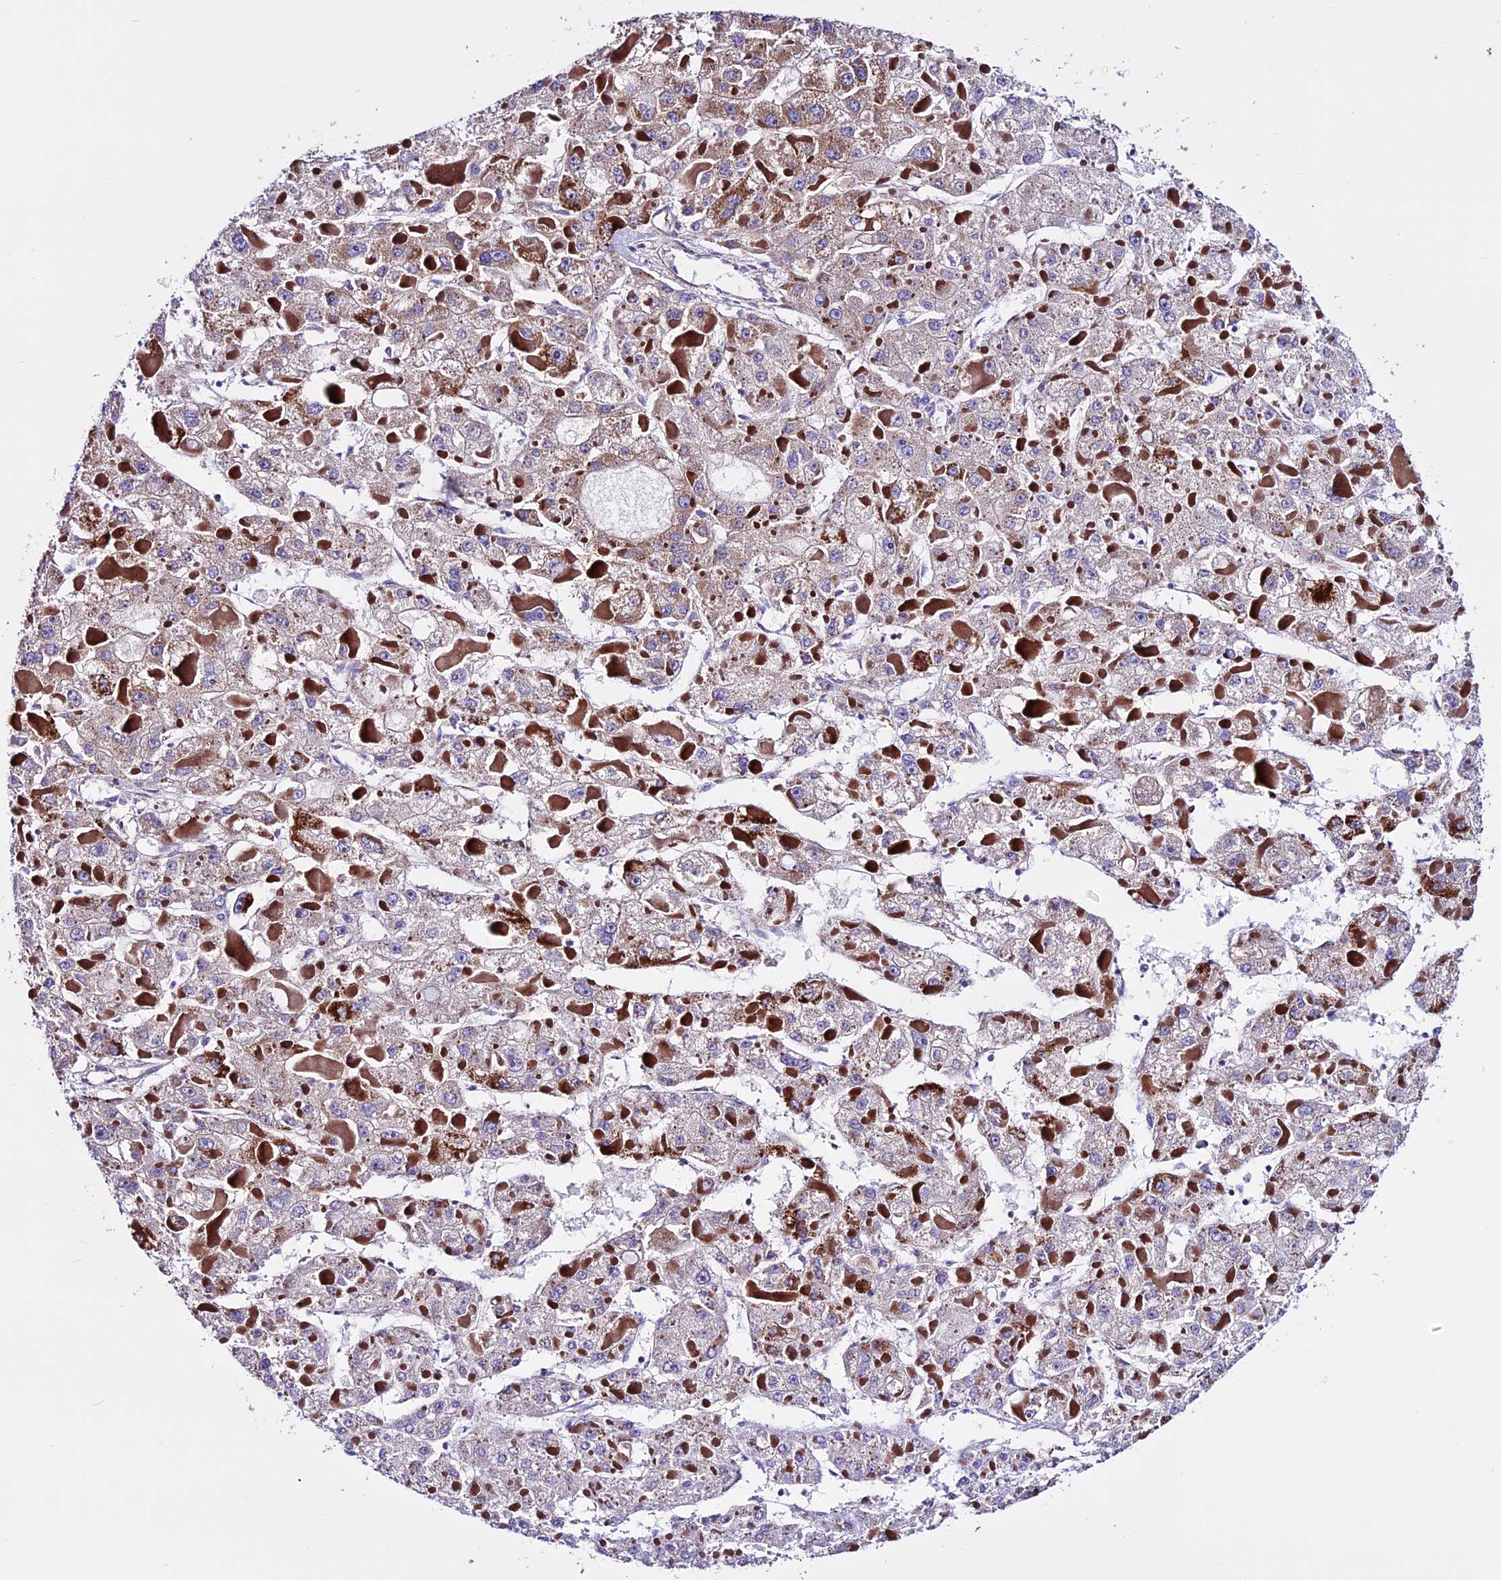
{"staining": {"intensity": "strong", "quantity": "25%-75%", "location": "cytoplasmic/membranous"}, "tissue": "liver cancer", "cell_type": "Tumor cells", "image_type": "cancer", "snomed": [{"axis": "morphology", "description": "Carcinoma, Hepatocellular, NOS"}, {"axis": "topography", "description": "Liver"}], "caption": "Protein staining reveals strong cytoplasmic/membranous positivity in approximately 25%-75% of tumor cells in liver cancer.", "gene": "CX3CL1", "patient": {"sex": "female", "age": 73}}